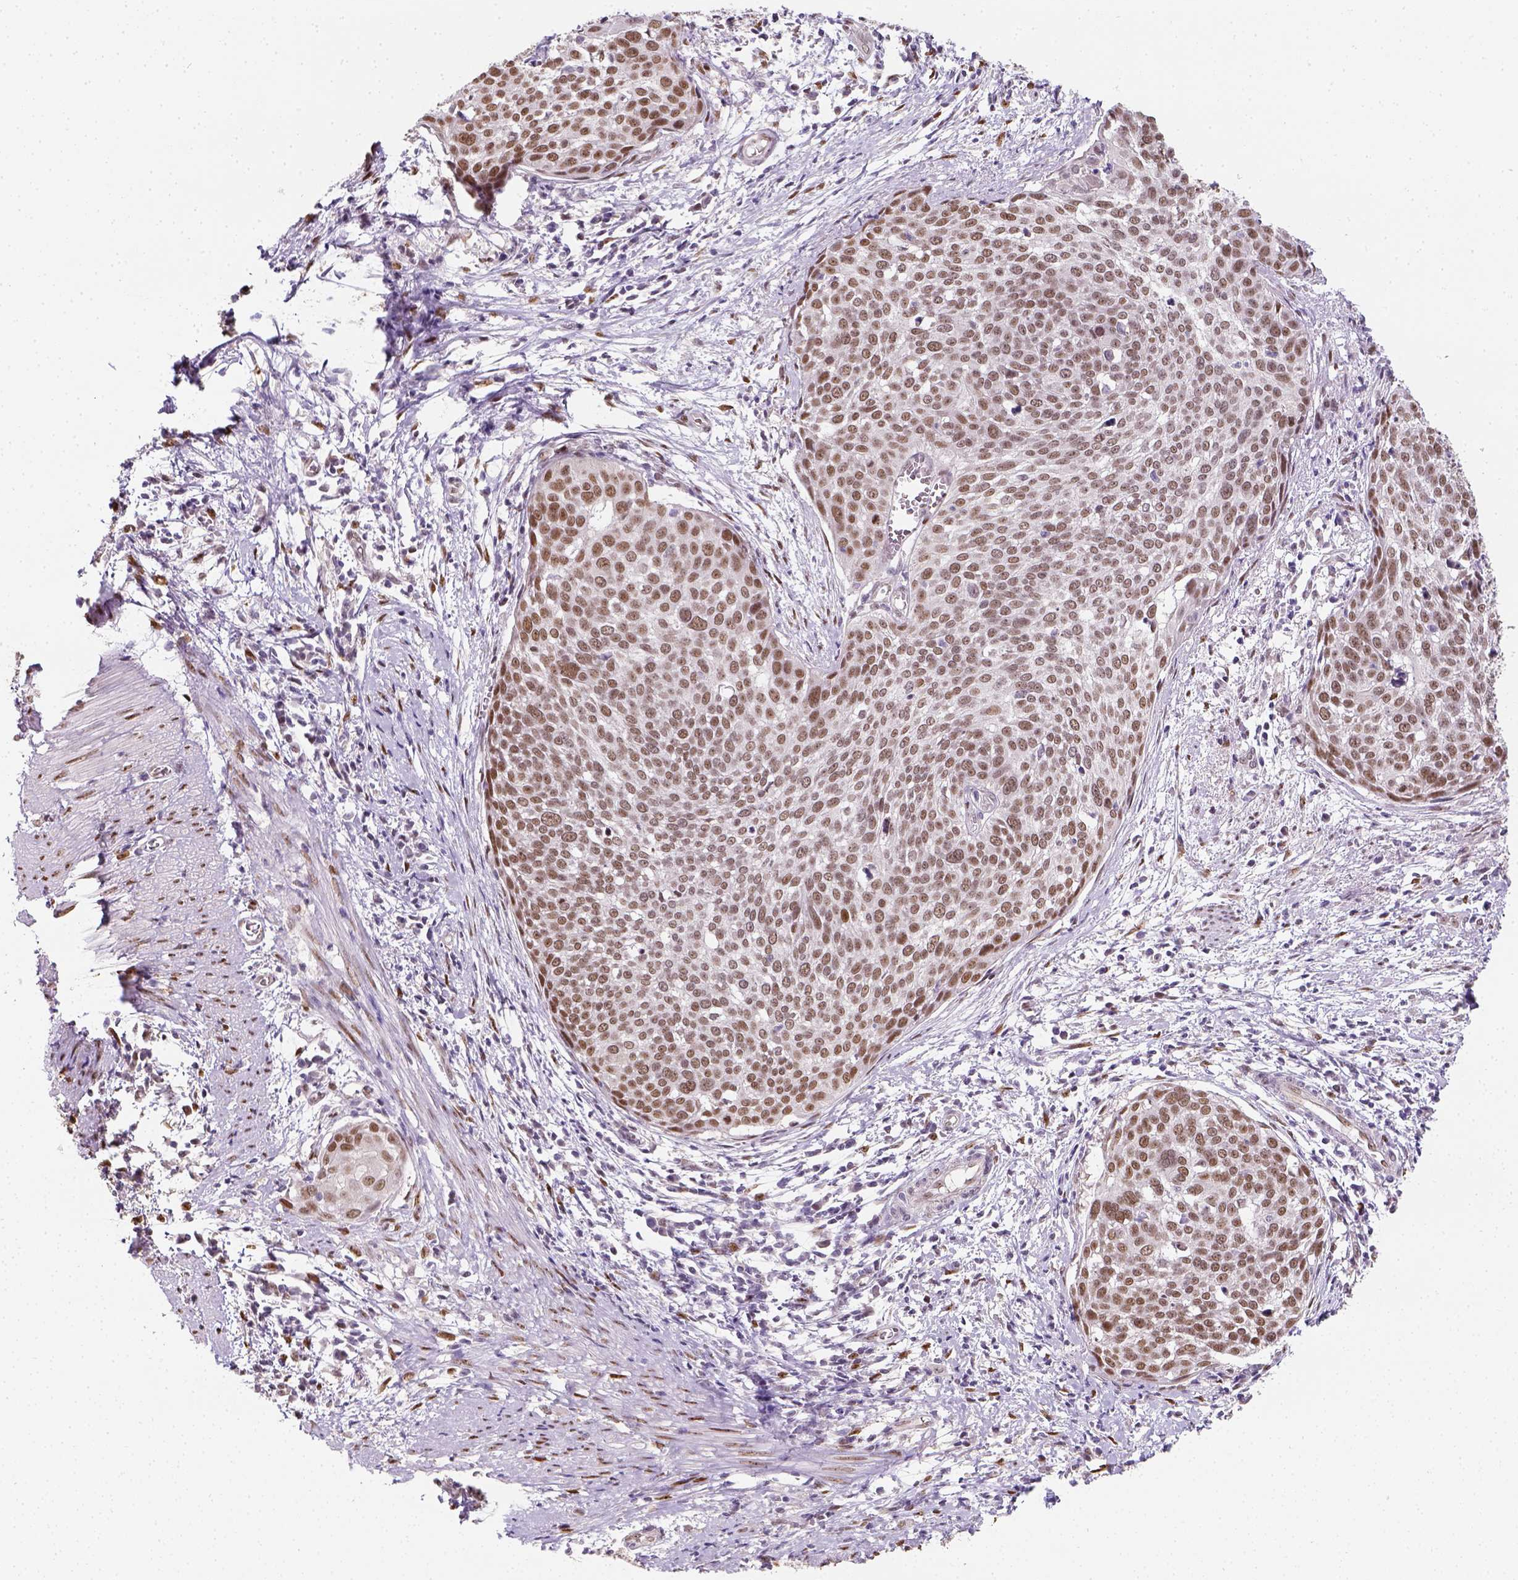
{"staining": {"intensity": "moderate", "quantity": ">75%", "location": "nuclear"}, "tissue": "cervical cancer", "cell_type": "Tumor cells", "image_type": "cancer", "snomed": [{"axis": "morphology", "description": "Squamous cell carcinoma, NOS"}, {"axis": "topography", "description": "Cervix"}], "caption": "A photomicrograph of cervical squamous cell carcinoma stained for a protein shows moderate nuclear brown staining in tumor cells. (DAB (3,3'-diaminobenzidine) = brown stain, brightfield microscopy at high magnification).", "gene": "C1orf112", "patient": {"sex": "female", "age": 39}}